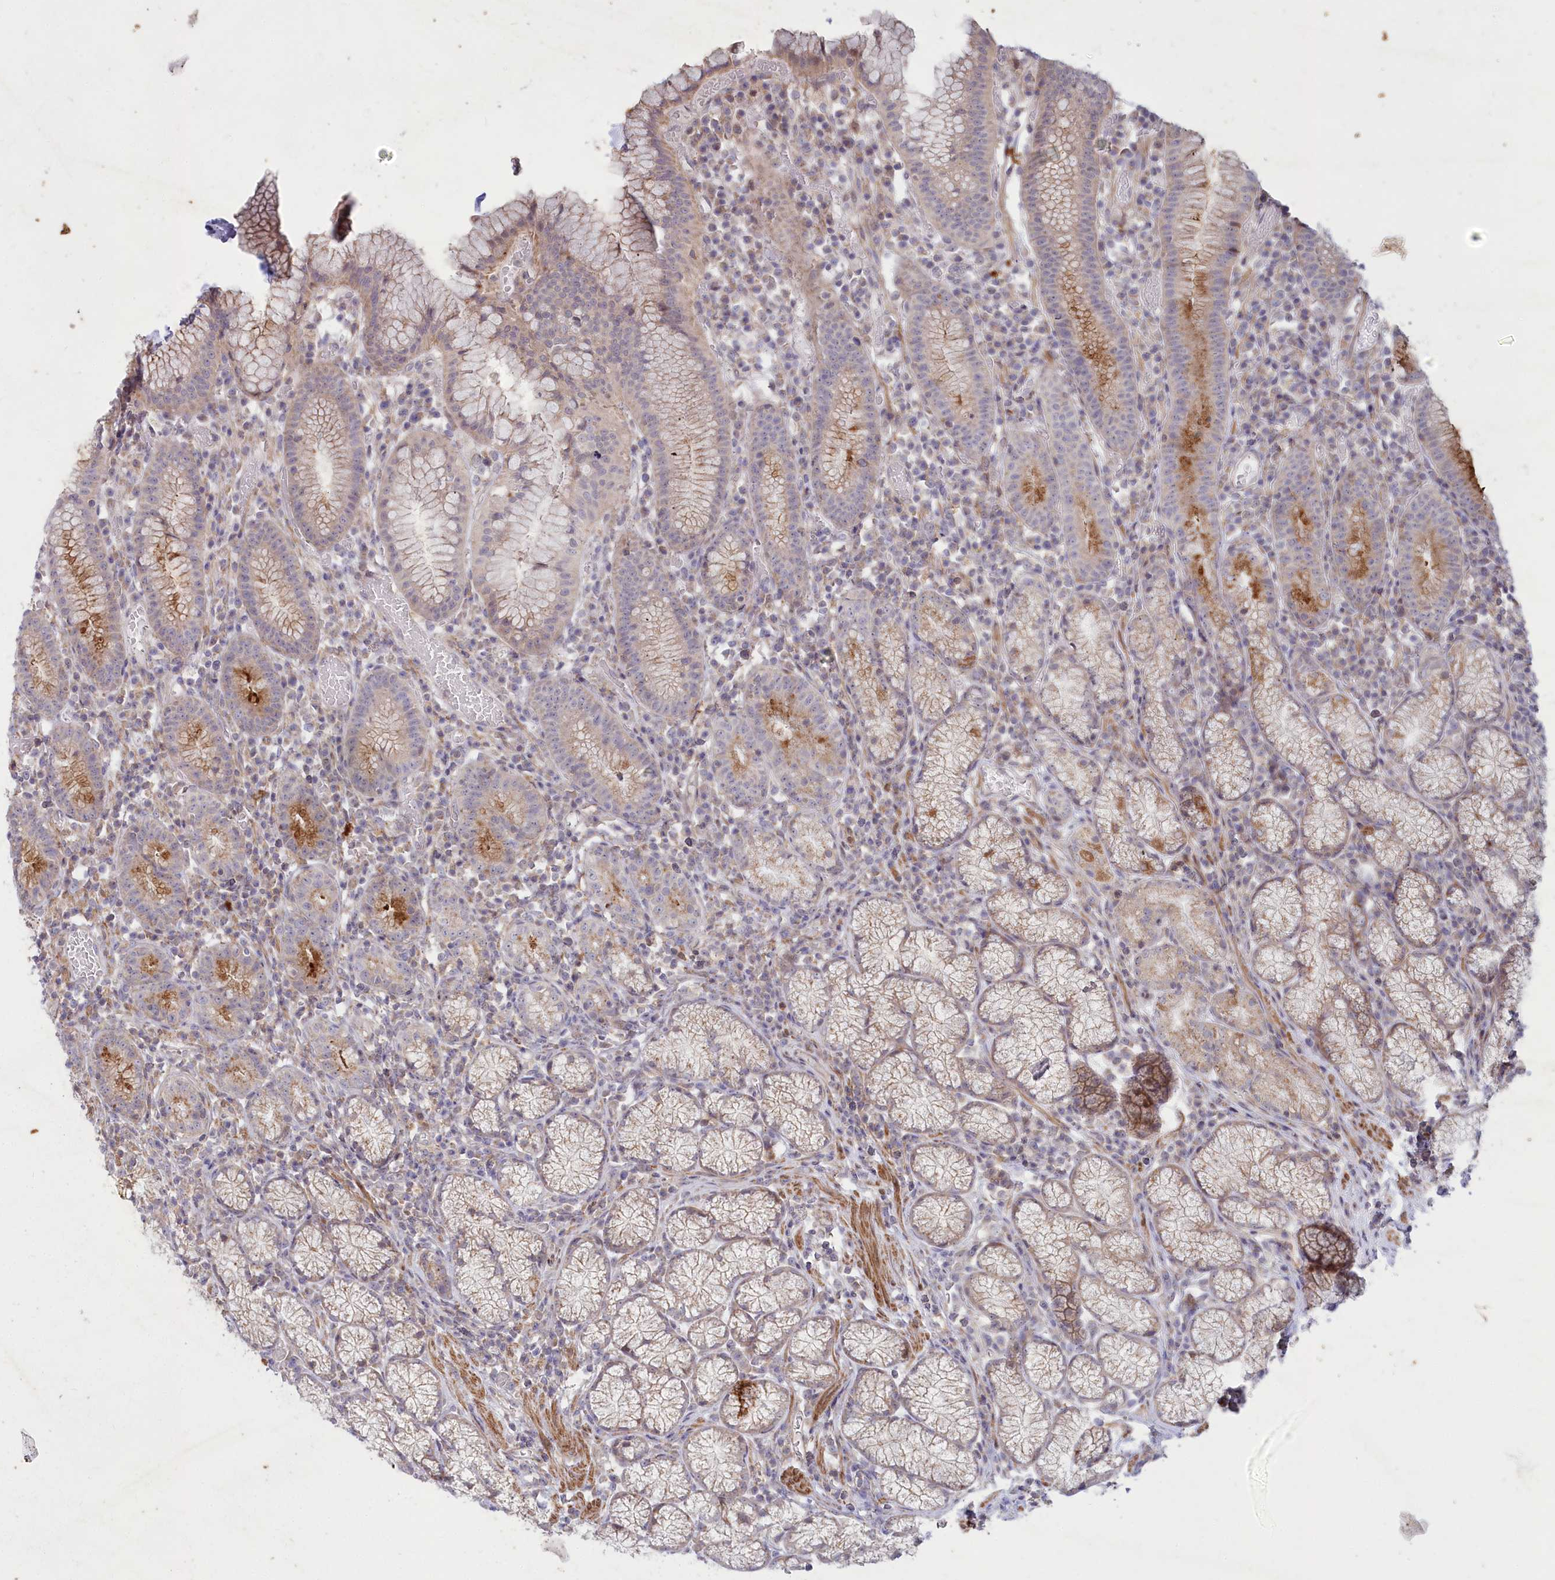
{"staining": {"intensity": "moderate", "quantity": "25%-75%", "location": "cytoplasmic/membranous"}, "tissue": "stomach", "cell_type": "Glandular cells", "image_type": "normal", "snomed": [{"axis": "morphology", "description": "Normal tissue, NOS"}, {"axis": "topography", "description": "Stomach"}], "caption": "This image reveals immunohistochemistry (IHC) staining of normal stomach, with medium moderate cytoplasmic/membranous expression in about 25%-75% of glandular cells.", "gene": "MTG1", "patient": {"sex": "male", "age": 55}}